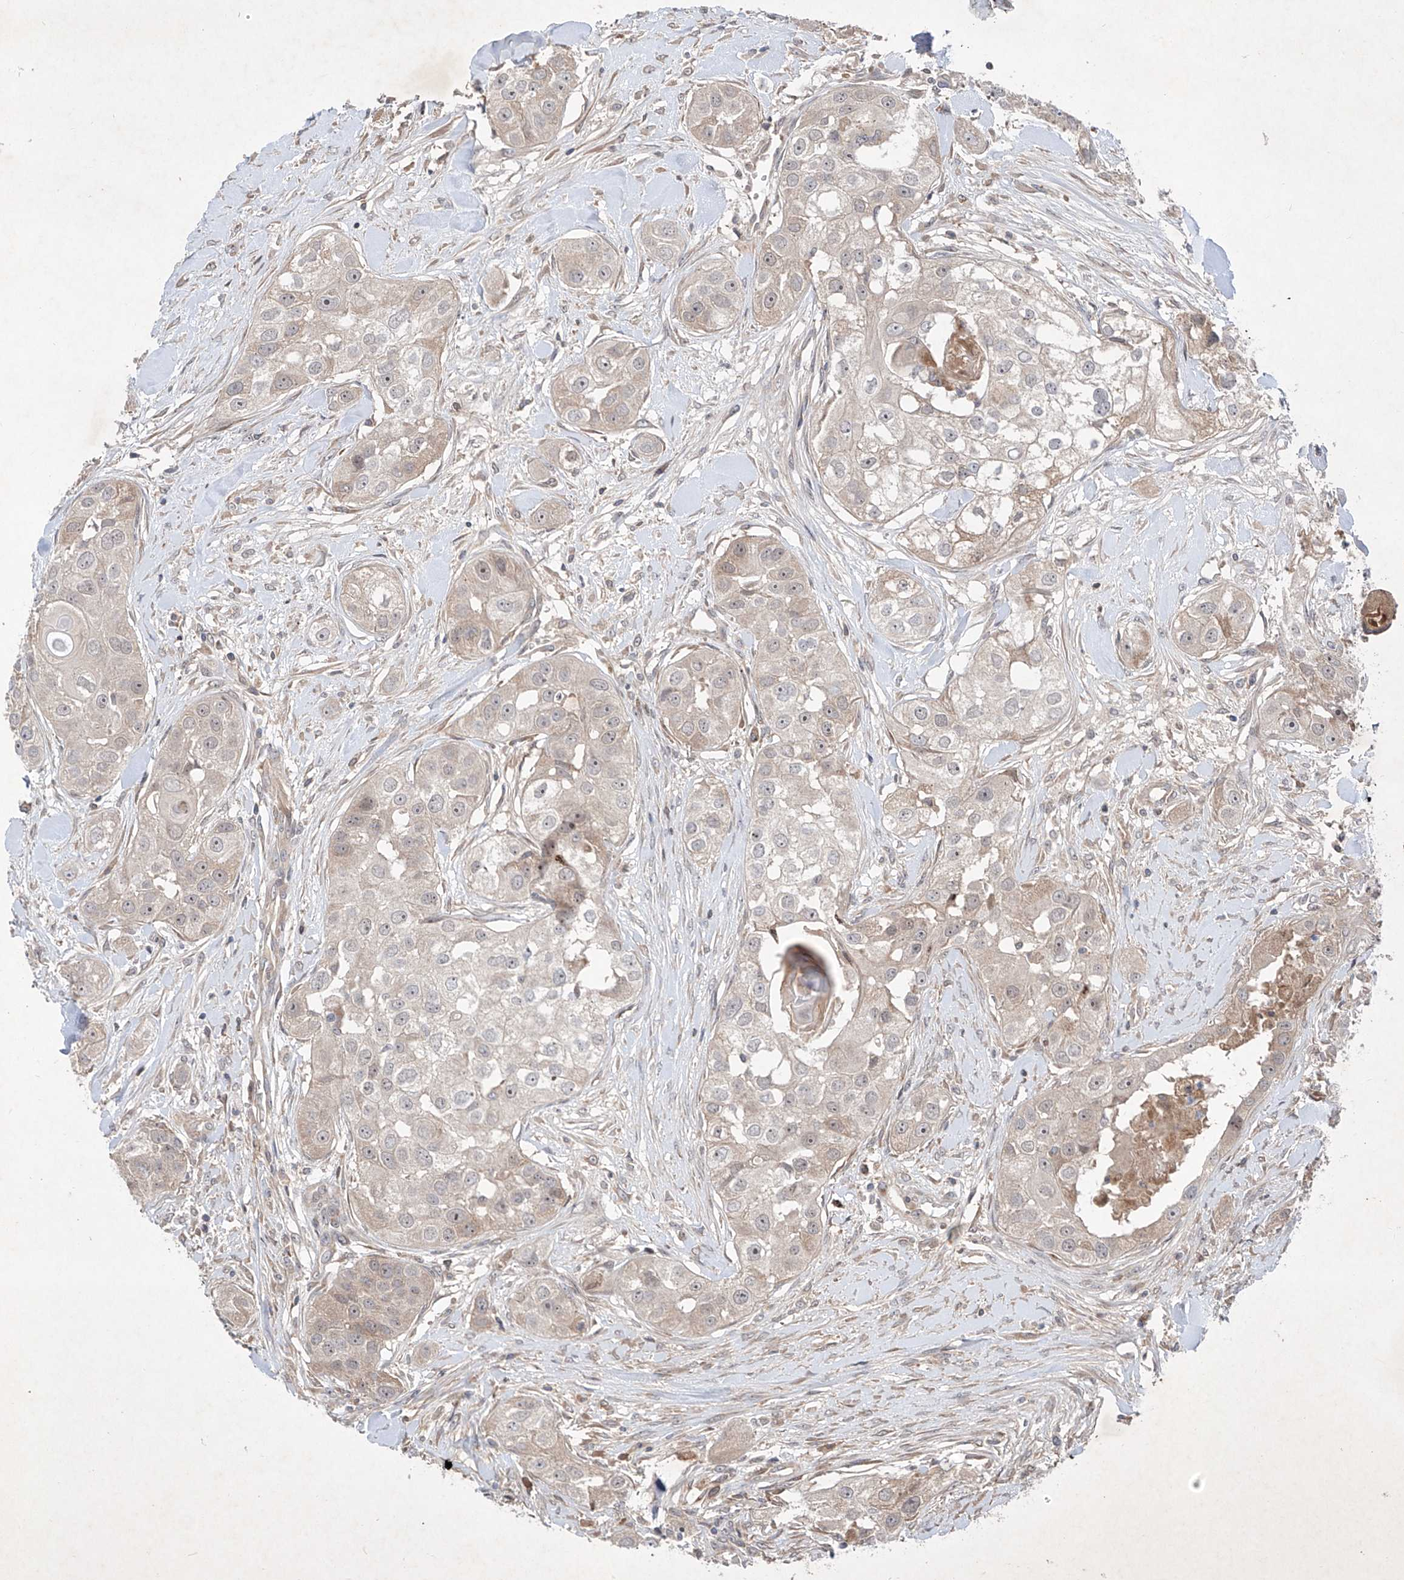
{"staining": {"intensity": "negative", "quantity": "none", "location": "none"}, "tissue": "head and neck cancer", "cell_type": "Tumor cells", "image_type": "cancer", "snomed": [{"axis": "morphology", "description": "Normal tissue, NOS"}, {"axis": "morphology", "description": "Squamous cell carcinoma, NOS"}, {"axis": "topography", "description": "Skeletal muscle"}, {"axis": "topography", "description": "Head-Neck"}], "caption": "This is an immunohistochemistry micrograph of head and neck cancer. There is no staining in tumor cells.", "gene": "FAM135A", "patient": {"sex": "male", "age": 51}}